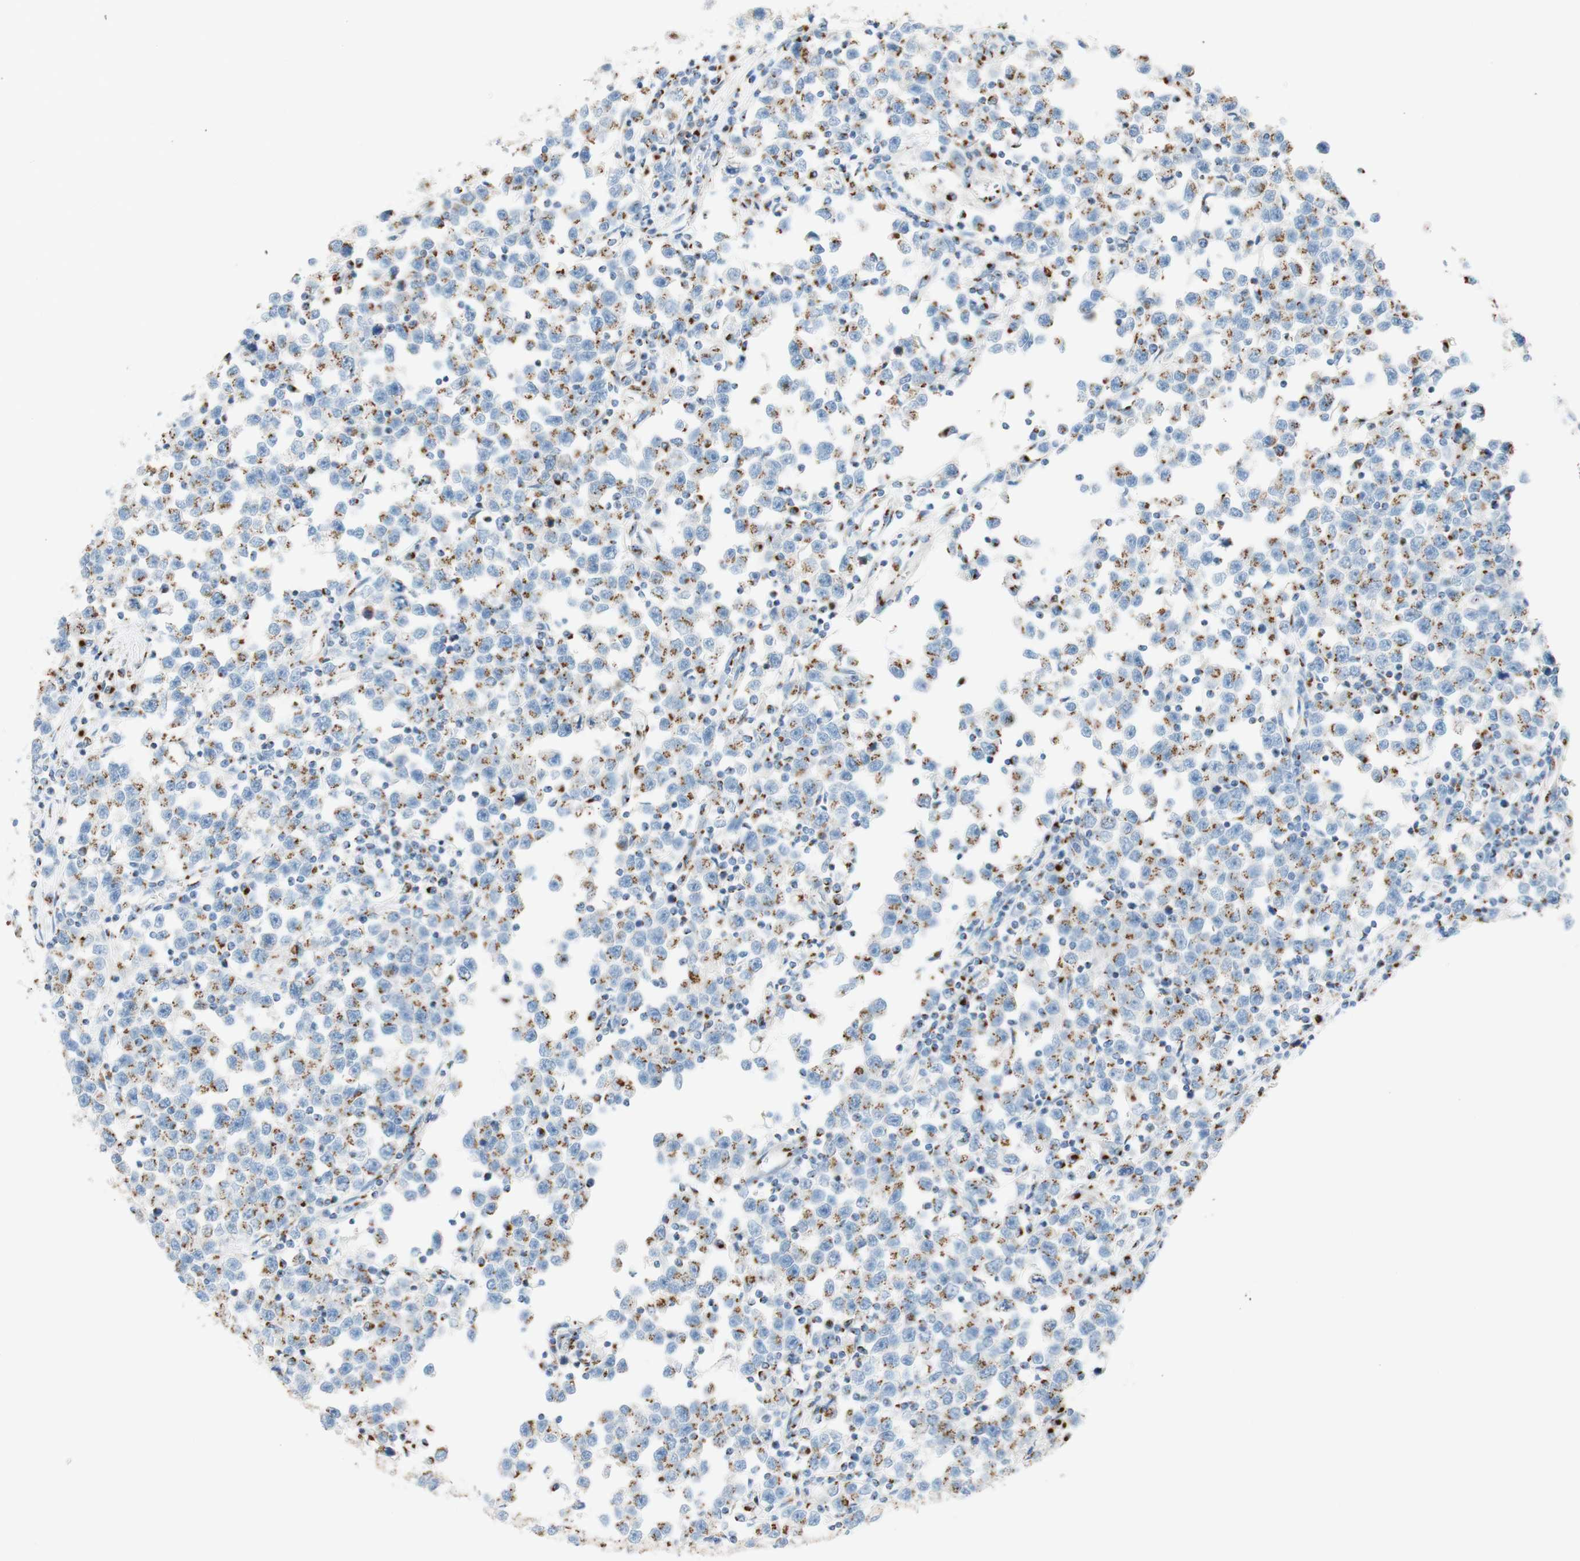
{"staining": {"intensity": "moderate", "quantity": "25%-75%", "location": "cytoplasmic/membranous"}, "tissue": "testis cancer", "cell_type": "Tumor cells", "image_type": "cancer", "snomed": [{"axis": "morphology", "description": "Seminoma, NOS"}, {"axis": "topography", "description": "Testis"}], "caption": "DAB (3,3'-diaminobenzidine) immunohistochemical staining of testis cancer (seminoma) reveals moderate cytoplasmic/membranous protein positivity in approximately 25%-75% of tumor cells. The protein of interest is shown in brown color, while the nuclei are stained blue.", "gene": "GOLGB1", "patient": {"sex": "male", "age": 43}}